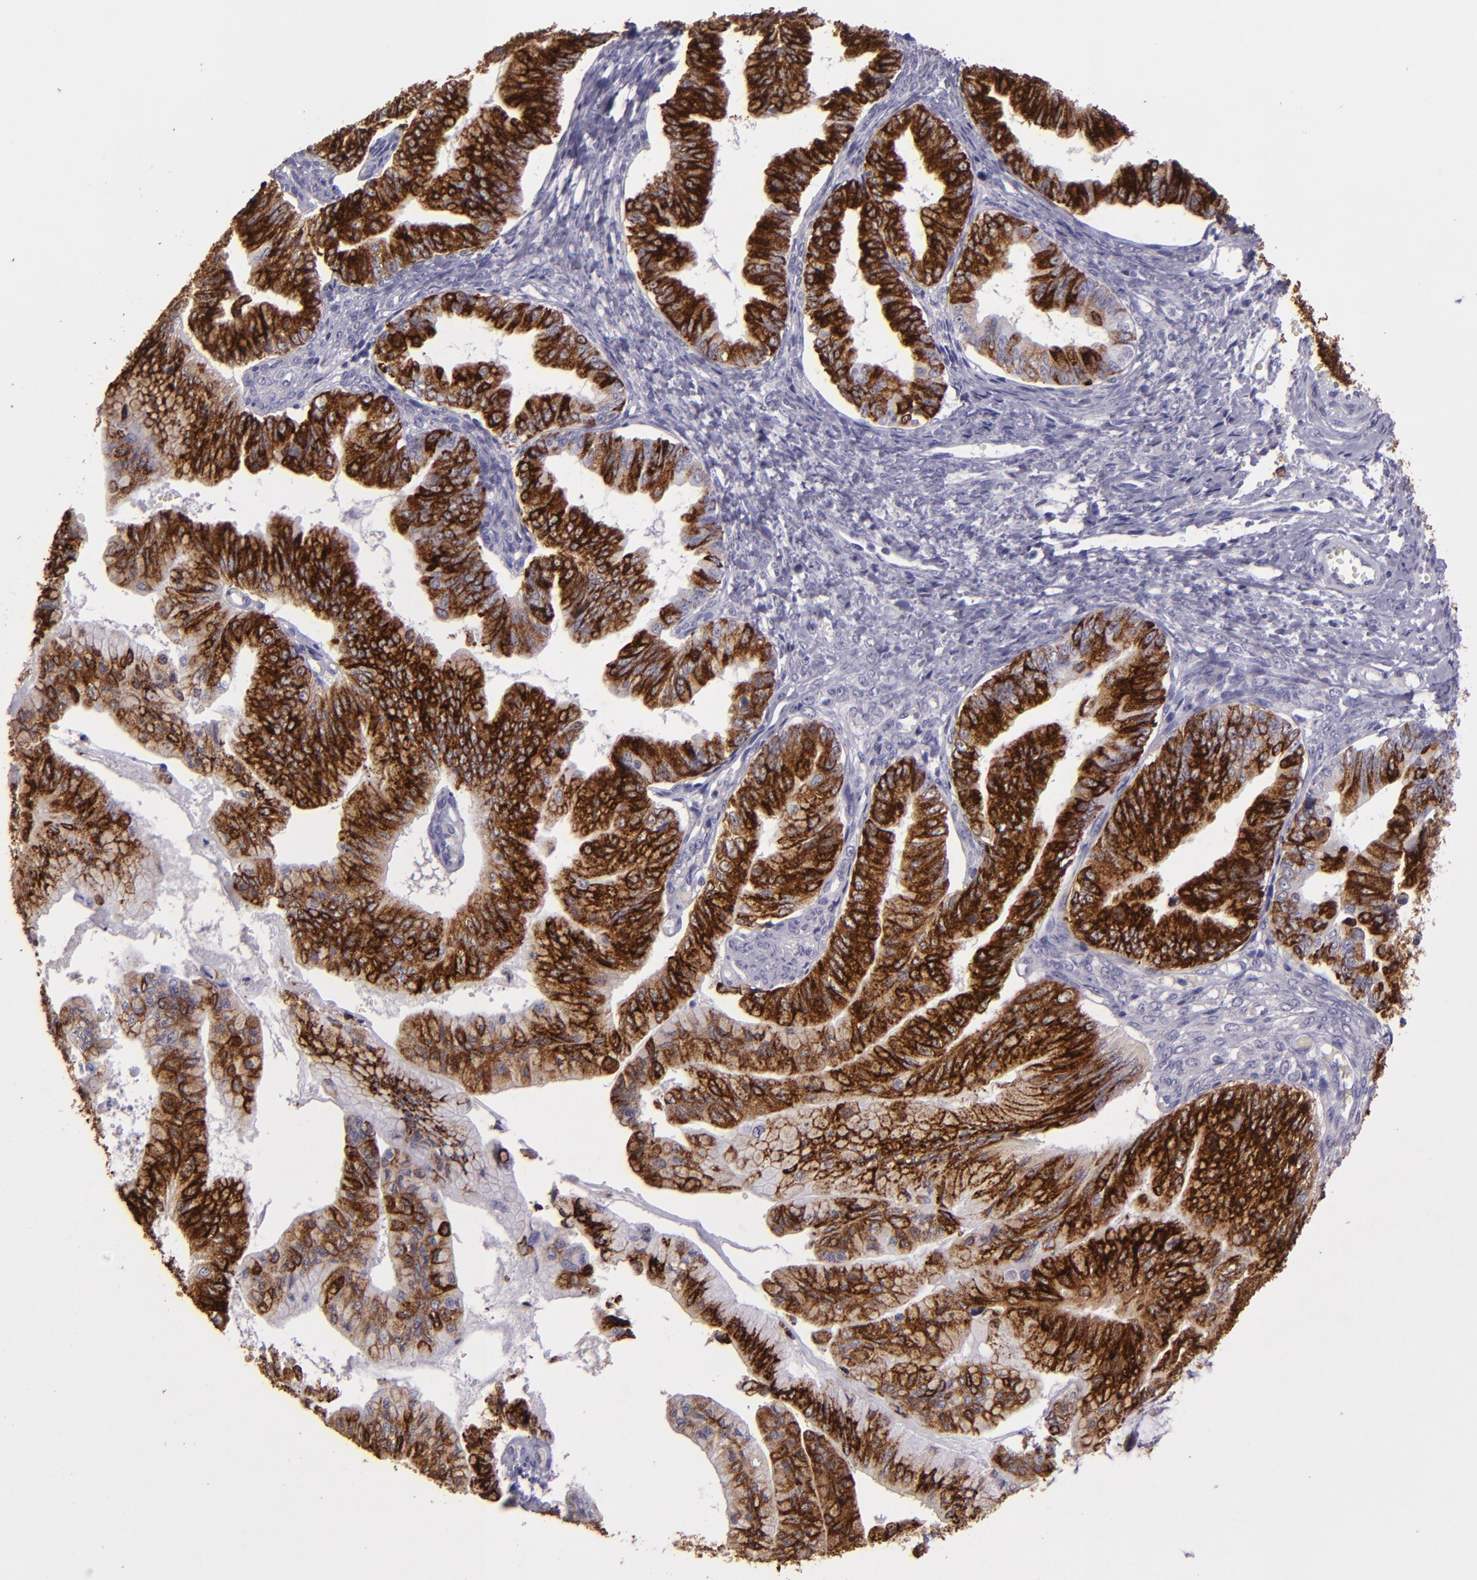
{"staining": {"intensity": "strong", "quantity": ">75%", "location": "cytoplasmic/membranous,nuclear"}, "tissue": "ovarian cancer", "cell_type": "Tumor cells", "image_type": "cancer", "snomed": [{"axis": "morphology", "description": "Cystadenocarcinoma, mucinous, NOS"}, {"axis": "topography", "description": "Ovary"}], "caption": "High-magnification brightfield microscopy of ovarian cancer (mucinous cystadenocarcinoma) stained with DAB (3,3'-diaminobenzidine) (brown) and counterstained with hematoxylin (blue). tumor cells exhibit strong cytoplasmic/membranous and nuclear expression is seen in approximately>75% of cells.", "gene": "MUC5AC", "patient": {"sex": "female", "age": 36}}